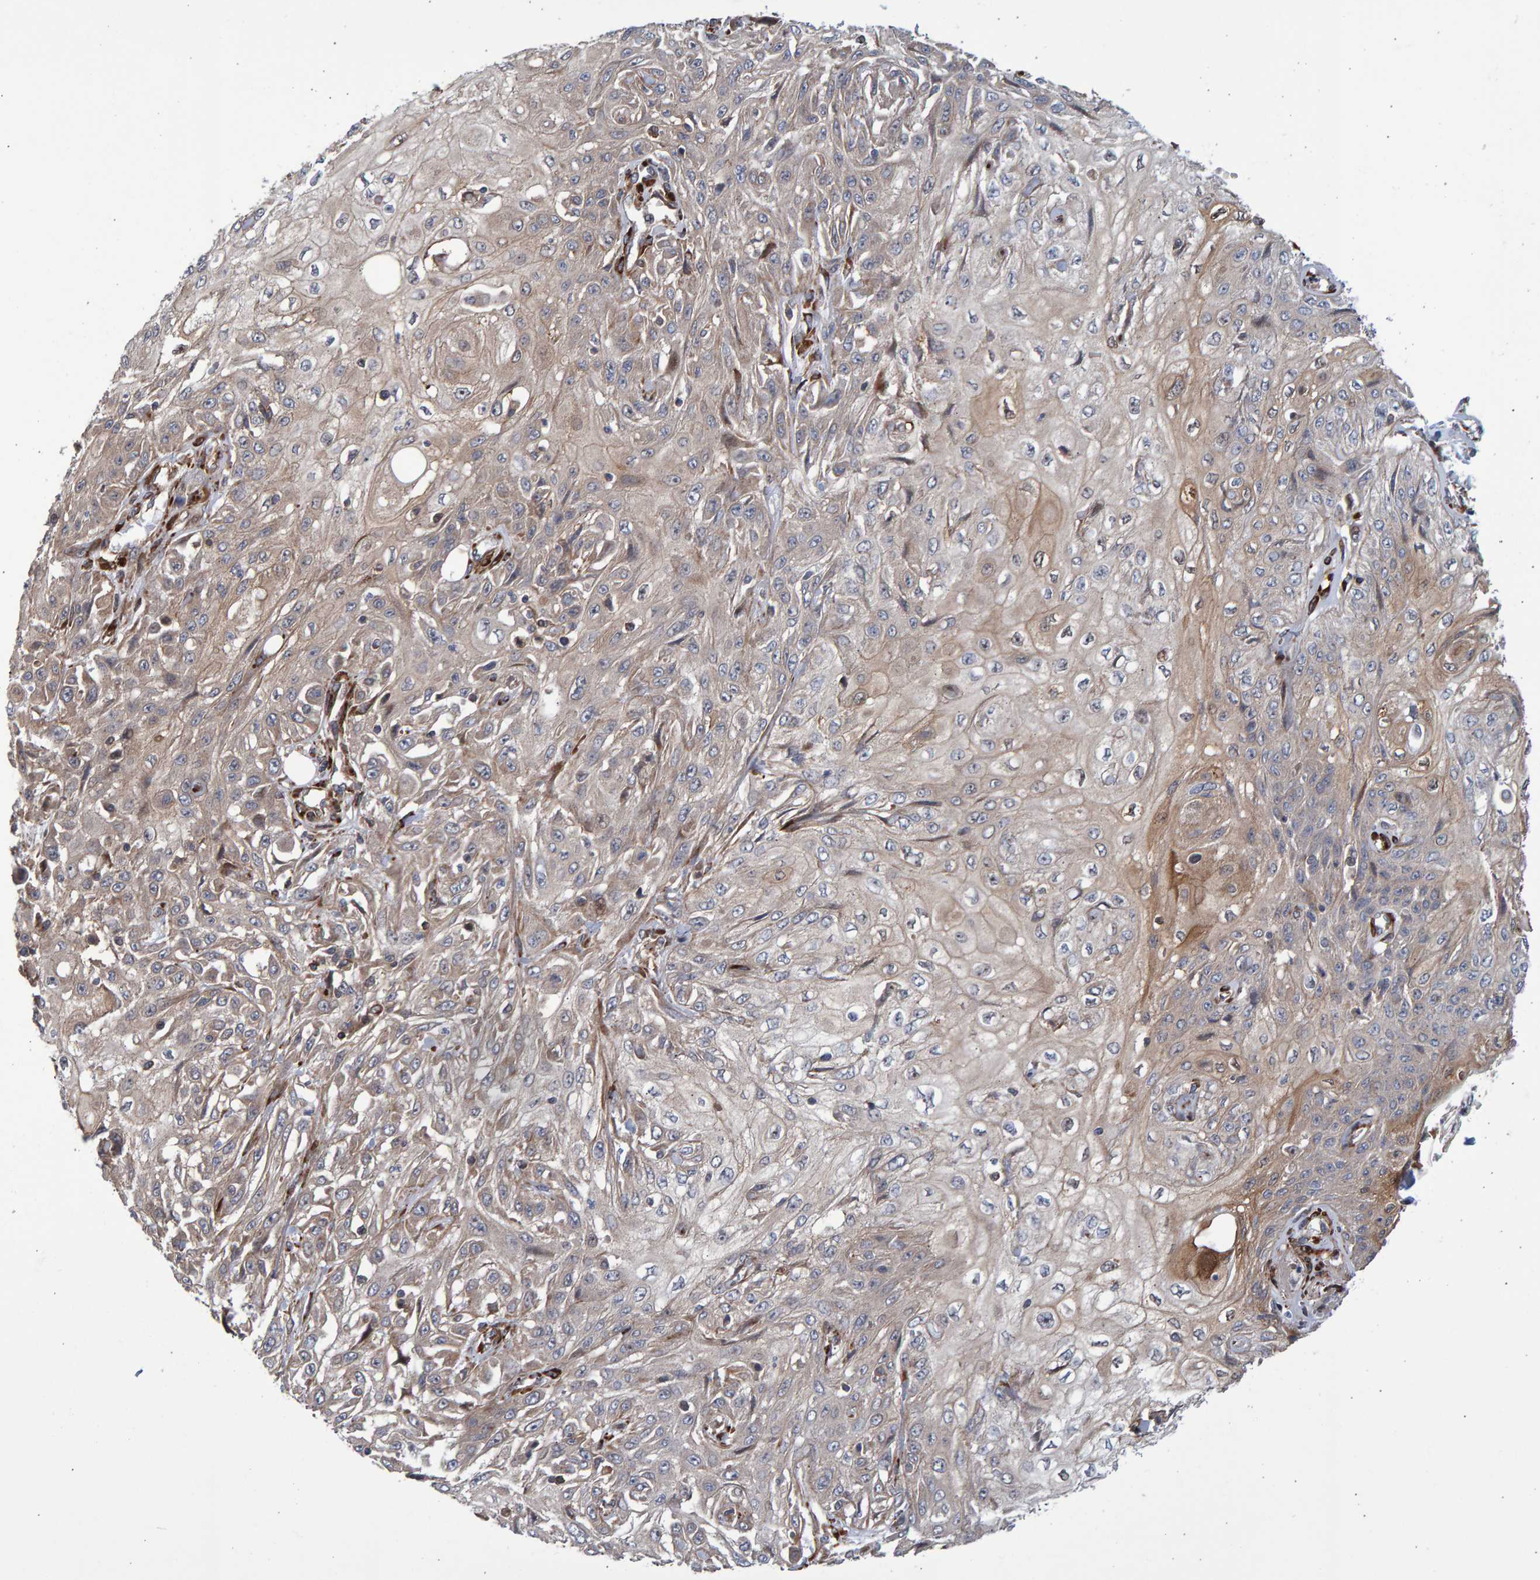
{"staining": {"intensity": "weak", "quantity": "<25%", "location": "cytoplasmic/membranous"}, "tissue": "skin cancer", "cell_type": "Tumor cells", "image_type": "cancer", "snomed": [{"axis": "morphology", "description": "Squamous cell carcinoma, NOS"}, {"axis": "morphology", "description": "Squamous cell carcinoma, metastatic, NOS"}, {"axis": "topography", "description": "Skin"}, {"axis": "topography", "description": "Lymph node"}], "caption": "Immunohistochemistry of human skin cancer (squamous cell carcinoma) exhibits no expression in tumor cells. (Stains: DAB (3,3'-diaminobenzidine) immunohistochemistry (IHC) with hematoxylin counter stain, Microscopy: brightfield microscopy at high magnification).", "gene": "LRBA", "patient": {"sex": "male", "age": 75}}